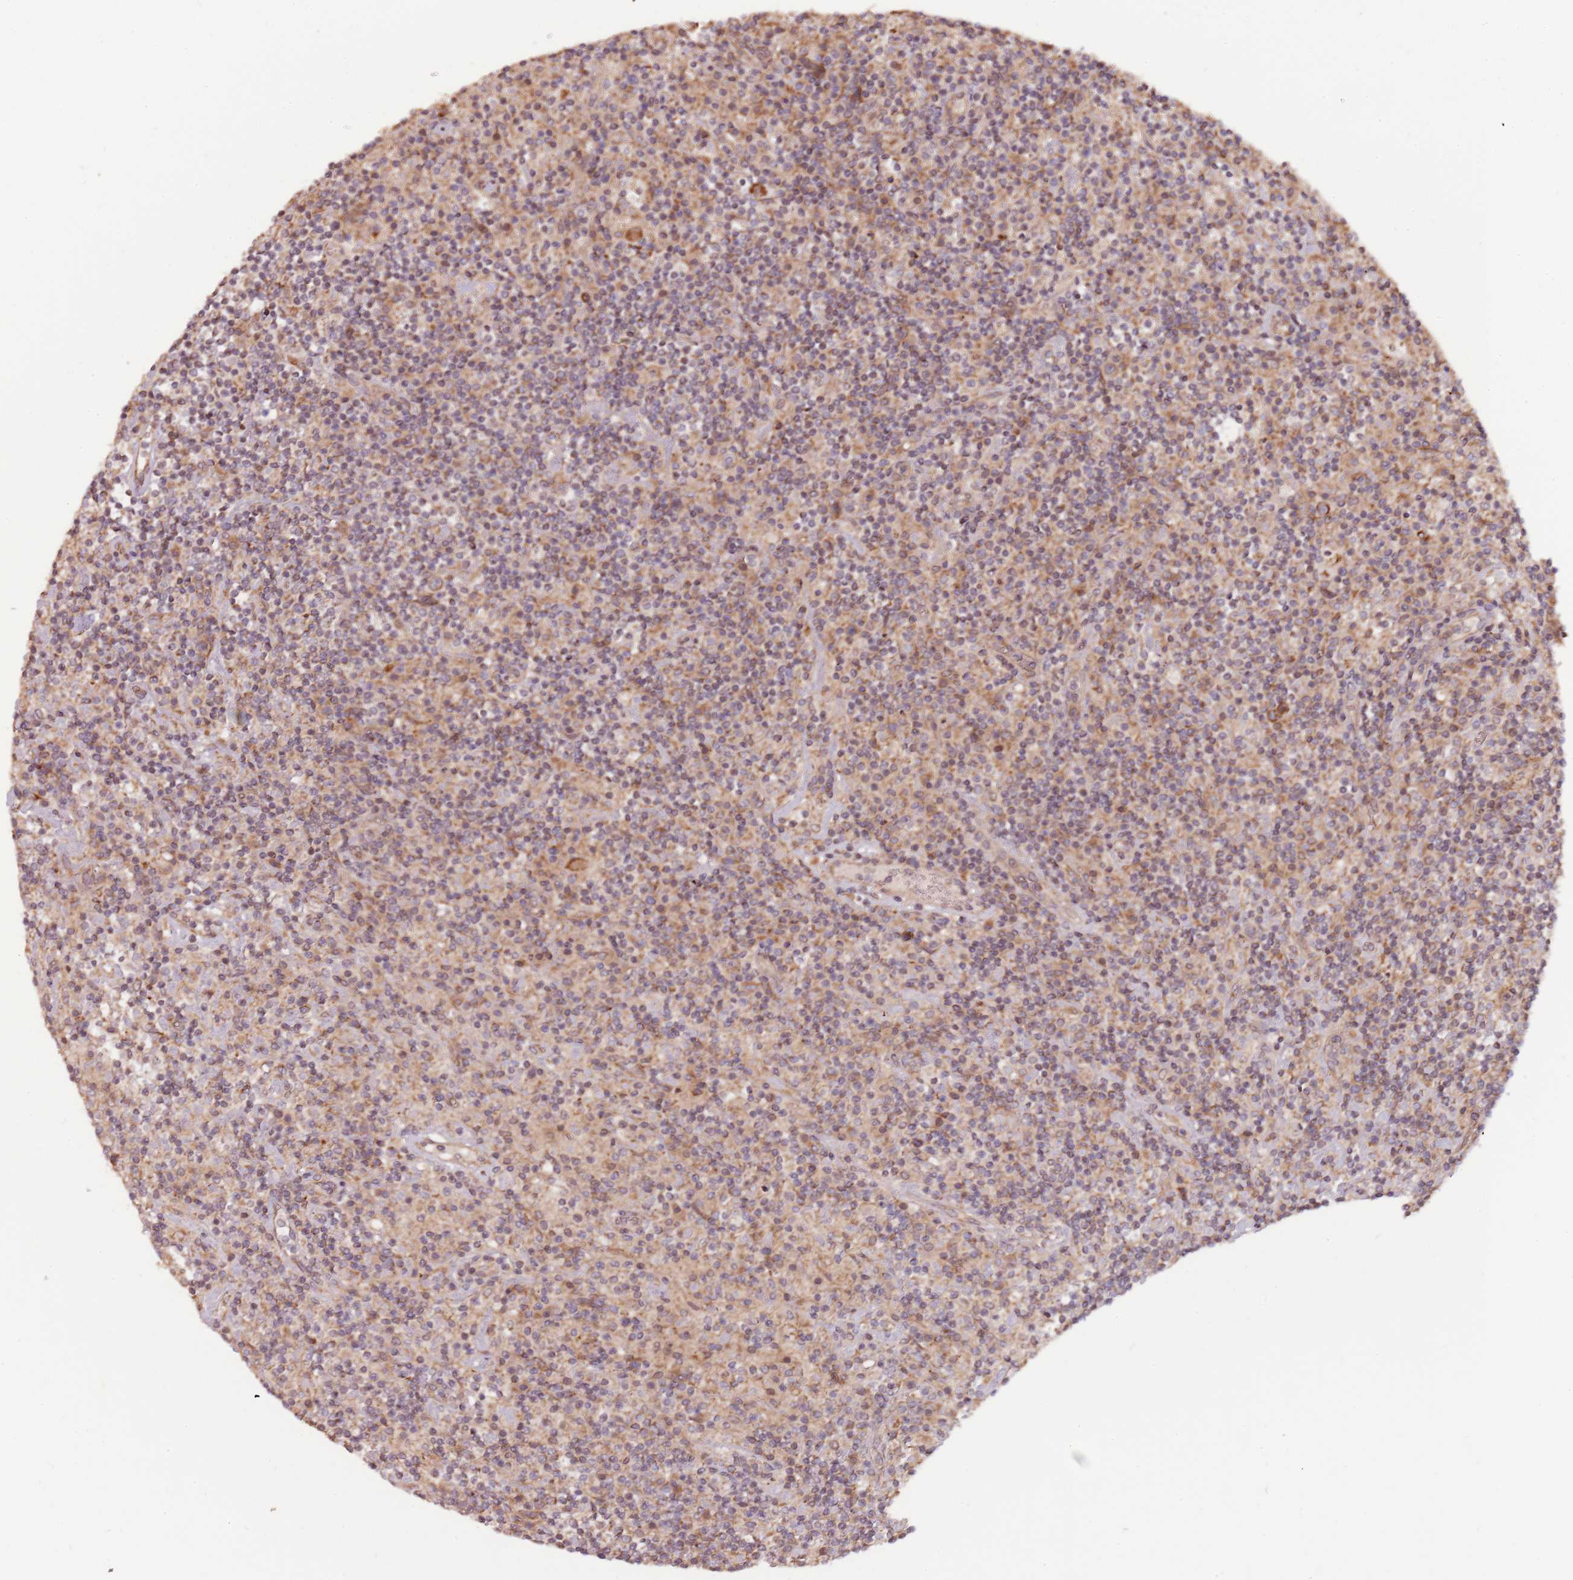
{"staining": {"intensity": "negative", "quantity": "none", "location": "none"}, "tissue": "lymphoma", "cell_type": "Tumor cells", "image_type": "cancer", "snomed": [{"axis": "morphology", "description": "Hodgkin's disease, NOS"}, {"axis": "topography", "description": "Lymph node"}], "caption": "Histopathology image shows no protein positivity in tumor cells of Hodgkin's disease tissue. (DAB IHC visualized using brightfield microscopy, high magnification).", "gene": "RNF181", "patient": {"sex": "male", "age": 70}}